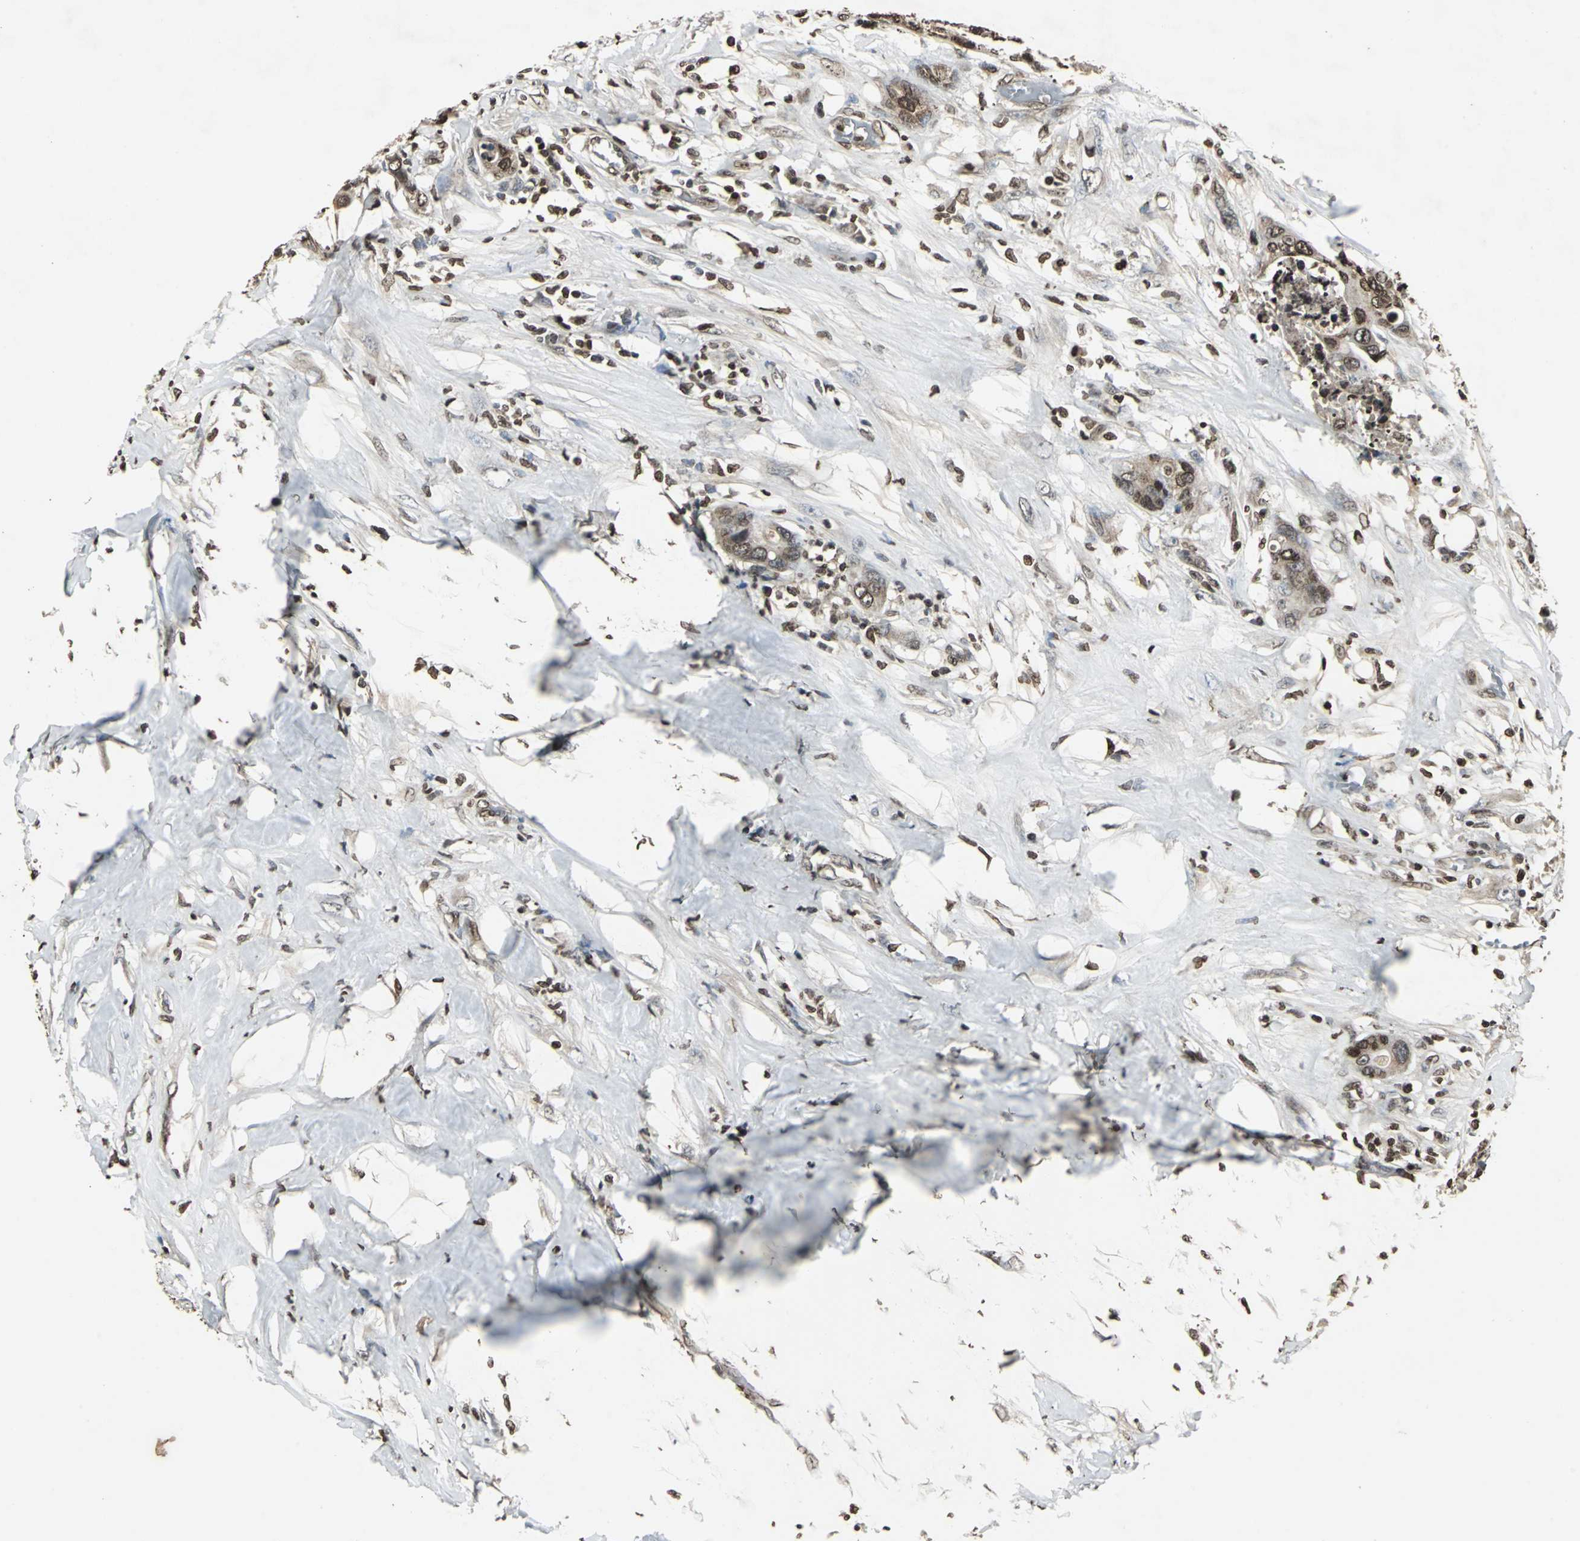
{"staining": {"intensity": "strong", "quantity": ">75%", "location": "cytoplasmic/membranous,nuclear"}, "tissue": "colorectal cancer", "cell_type": "Tumor cells", "image_type": "cancer", "snomed": [{"axis": "morphology", "description": "Adenocarcinoma, NOS"}, {"axis": "topography", "description": "Rectum"}], "caption": "DAB immunohistochemical staining of human colorectal cancer (adenocarcinoma) displays strong cytoplasmic/membranous and nuclear protein positivity in approximately >75% of tumor cells. The protein is stained brown, and the nuclei are stained in blue (DAB (3,3'-diaminobenzidine) IHC with brightfield microscopy, high magnification).", "gene": "AHR", "patient": {"sex": "male", "age": 55}}